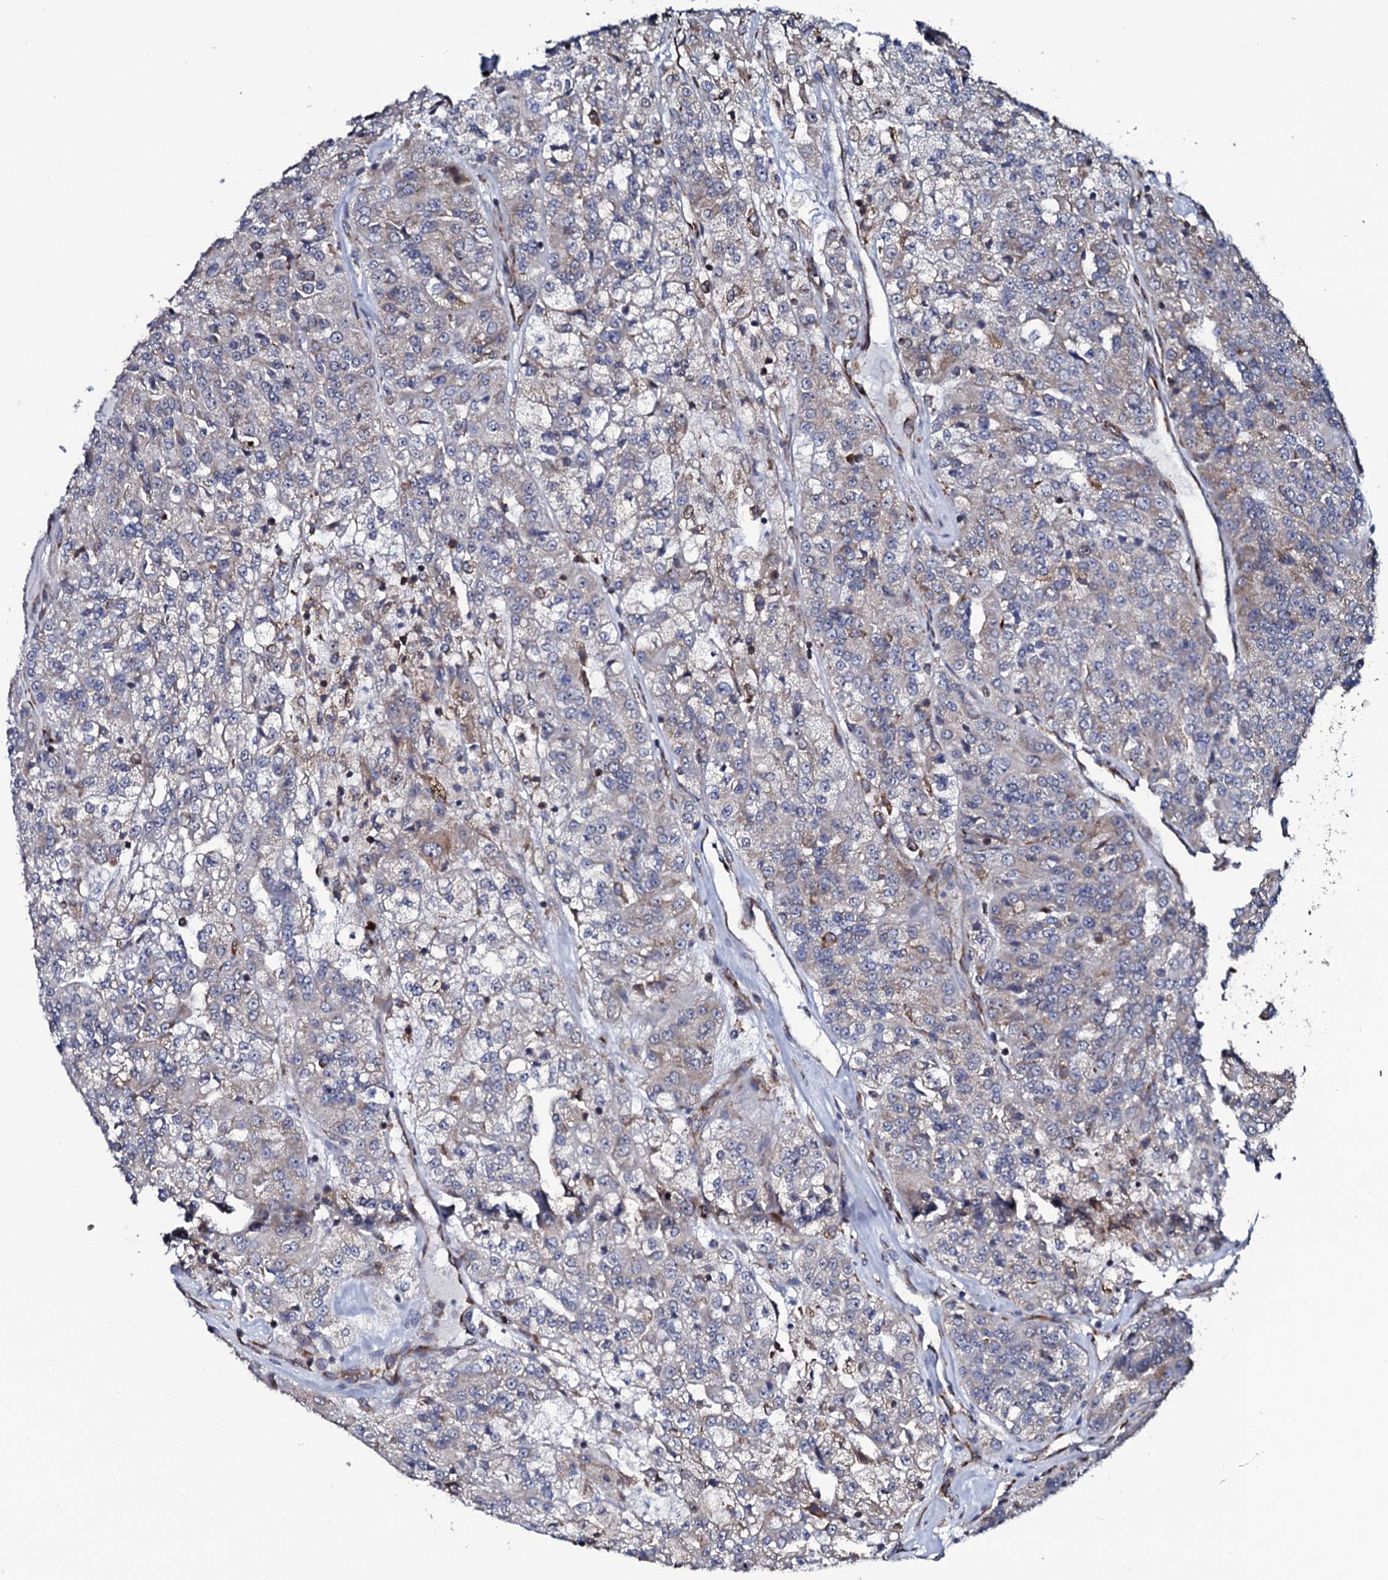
{"staining": {"intensity": "moderate", "quantity": "<25%", "location": "cytoplasmic/membranous"}, "tissue": "renal cancer", "cell_type": "Tumor cells", "image_type": "cancer", "snomed": [{"axis": "morphology", "description": "Adenocarcinoma, NOS"}, {"axis": "topography", "description": "Kidney"}], "caption": "Brown immunohistochemical staining in renal cancer demonstrates moderate cytoplasmic/membranous positivity in about <25% of tumor cells. (IHC, brightfield microscopy, high magnification).", "gene": "SPTY2D1", "patient": {"sex": "female", "age": 63}}